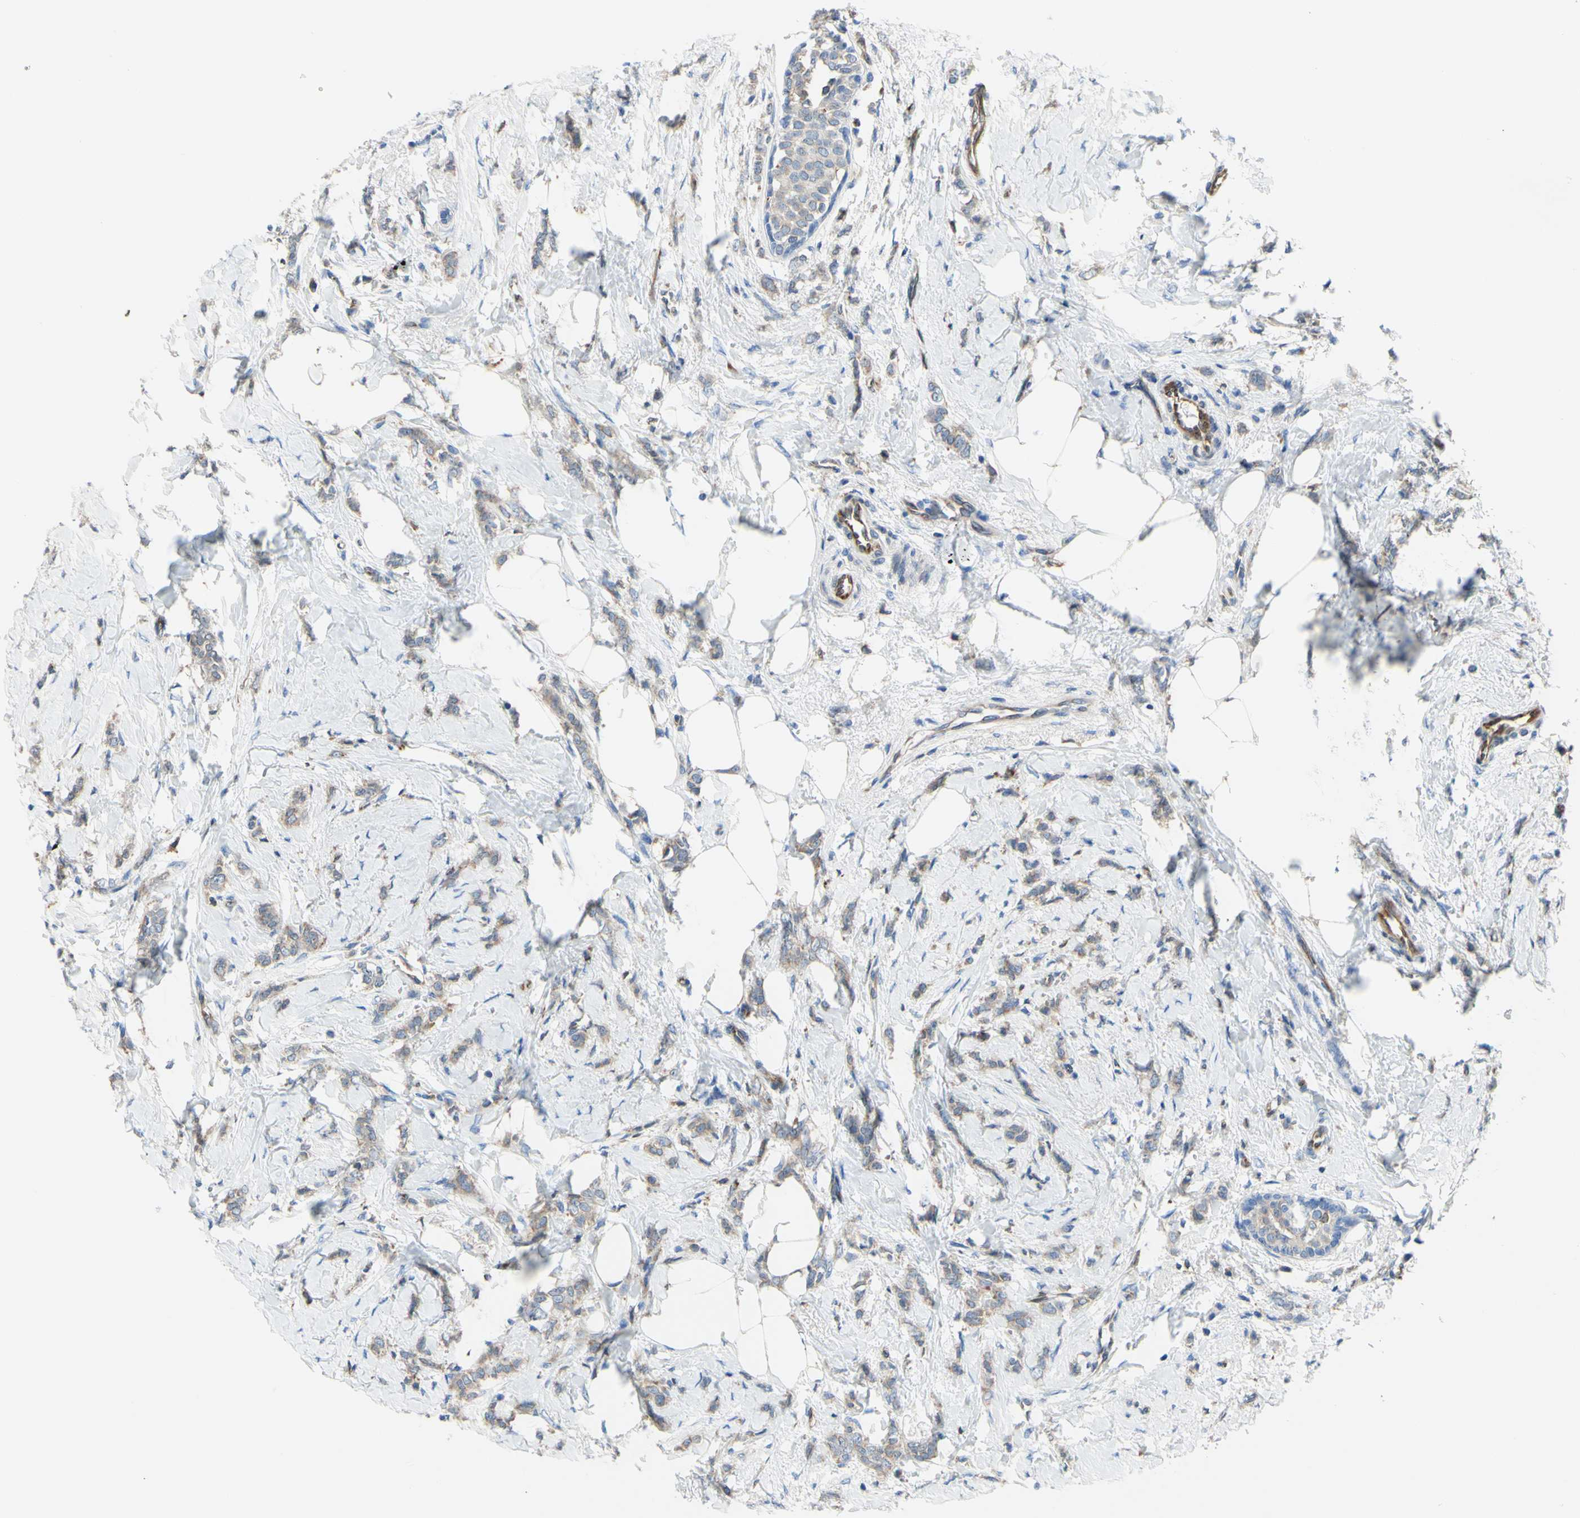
{"staining": {"intensity": "weak", "quantity": "25%-75%", "location": "cytoplasmic/membranous"}, "tissue": "breast cancer", "cell_type": "Tumor cells", "image_type": "cancer", "snomed": [{"axis": "morphology", "description": "Lobular carcinoma, in situ"}, {"axis": "morphology", "description": "Lobular carcinoma"}, {"axis": "topography", "description": "Breast"}], "caption": "Breast cancer (lobular carcinoma in situ) stained with a brown dye demonstrates weak cytoplasmic/membranous positive expression in approximately 25%-75% of tumor cells.", "gene": "MGST2", "patient": {"sex": "female", "age": 41}}